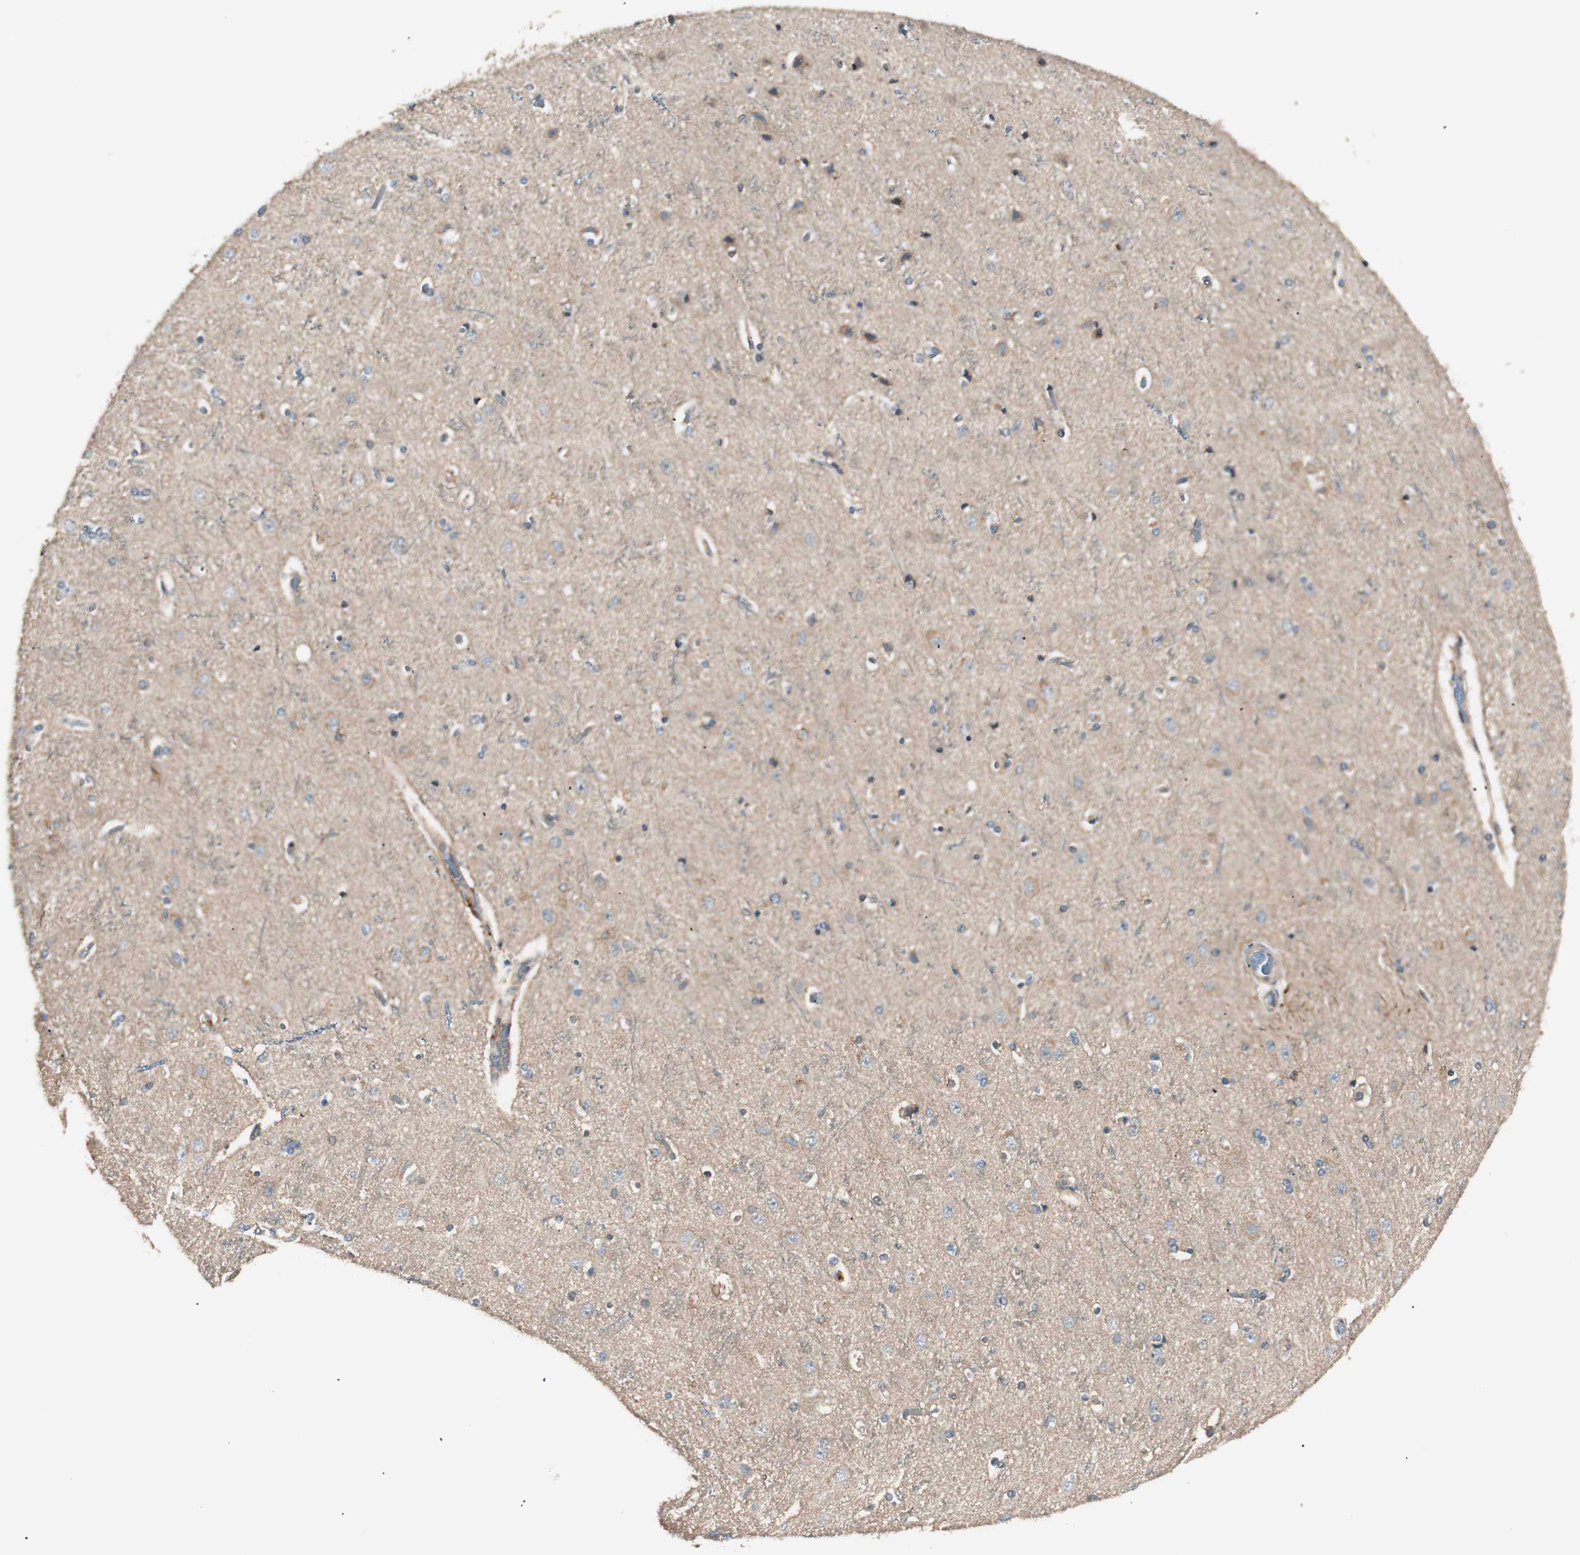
{"staining": {"intensity": "negative", "quantity": "none", "location": "none"}, "tissue": "cerebral cortex", "cell_type": "Endothelial cells", "image_type": "normal", "snomed": [{"axis": "morphology", "description": "Normal tissue, NOS"}, {"axis": "topography", "description": "Cerebral cortex"}], "caption": "High power microscopy histopathology image of an IHC histopathology image of unremarkable cerebral cortex, revealing no significant positivity in endothelial cells. (Brightfield microscopy of DAB IHC at high magnification).", "gene": "TSG101", "patient": {"sex": "female", "age": 54}}